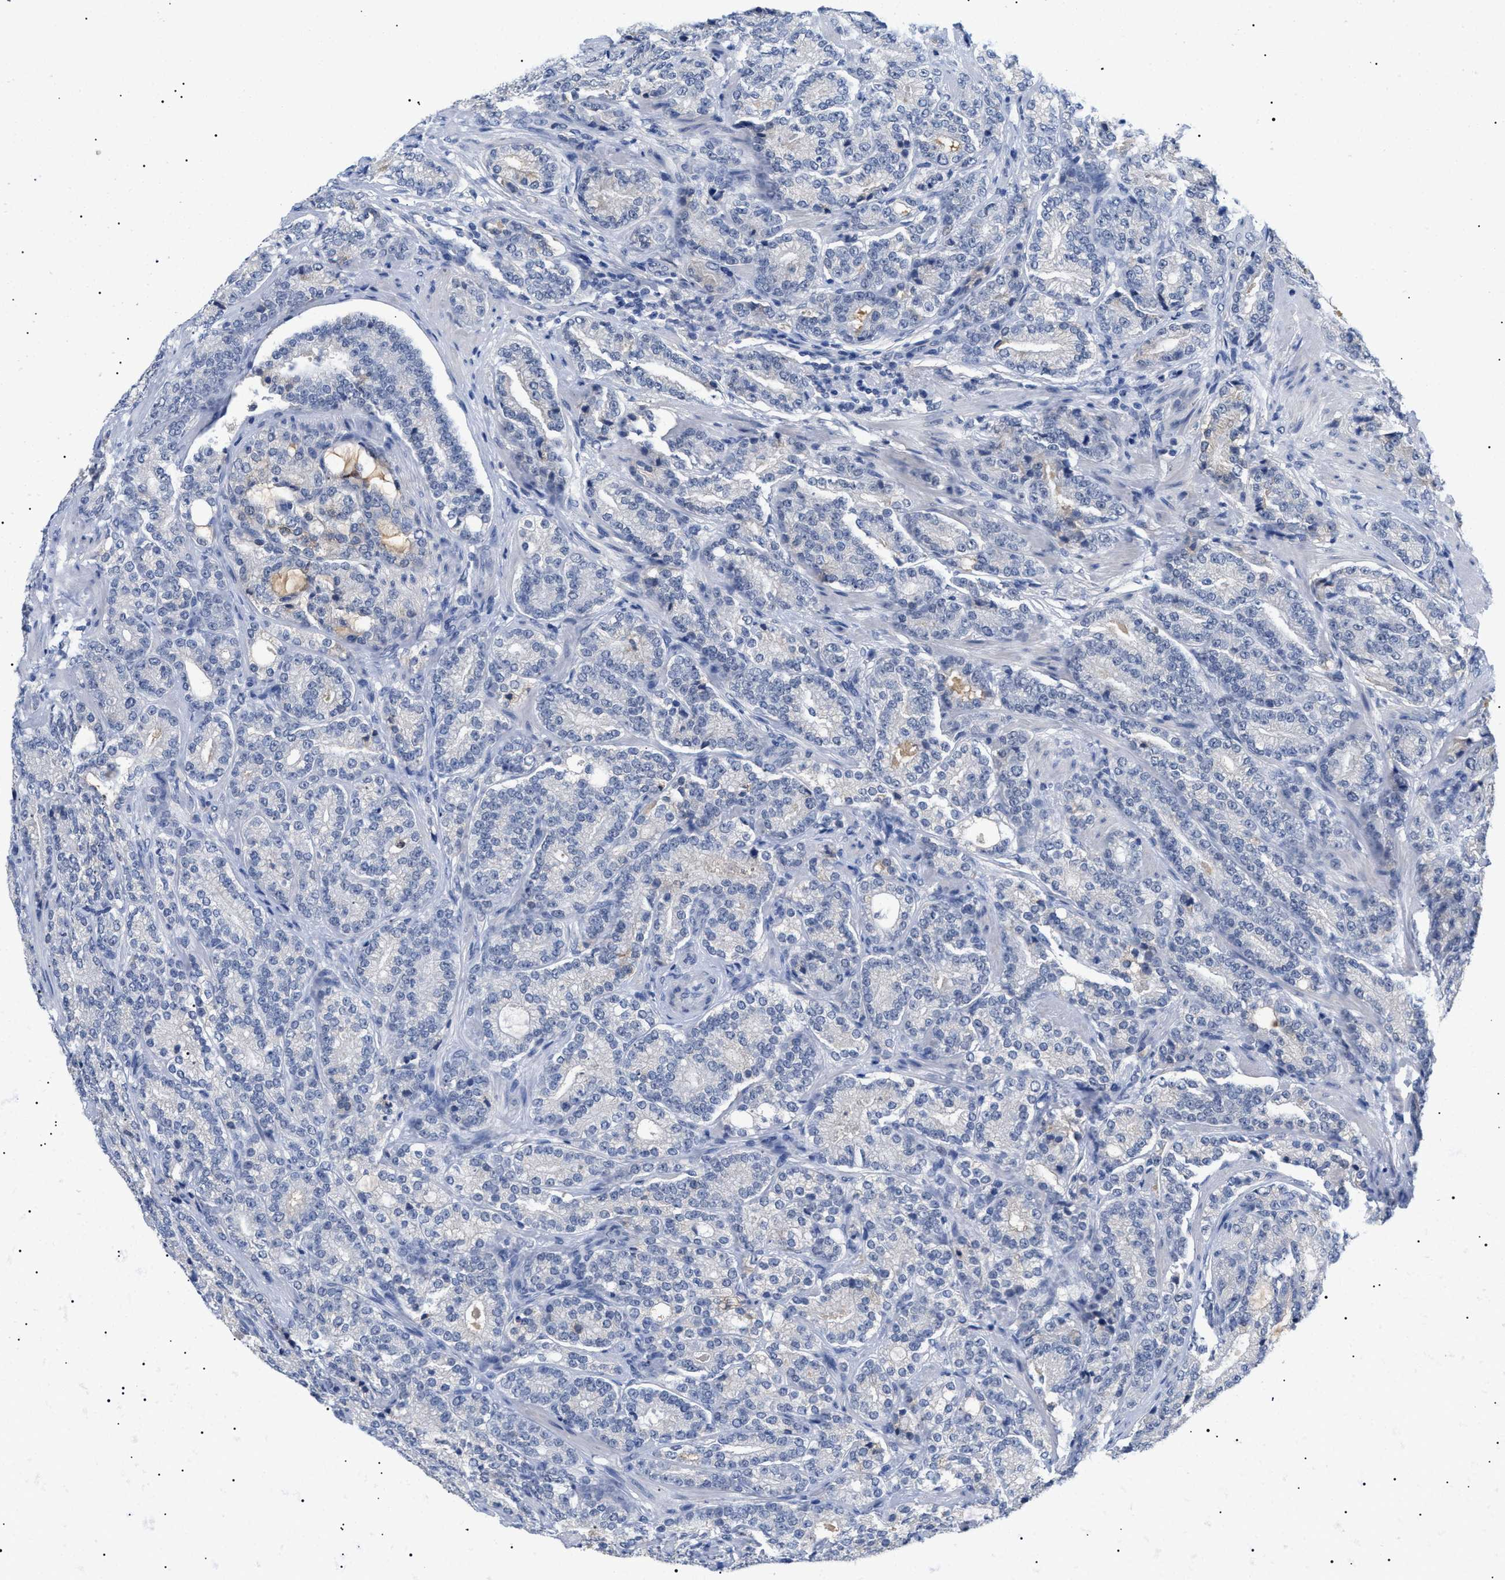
{"staining": {"intensity": "negative", "quantity": "none", "location": "none"}, "tissue": "prostate cancer", "cell_type": "Tumor cells", "image_type": "cancer", "snomed": [{"axis": "morphology", "description": "Adenocarcinoma, High grade"}, {"axis": "topography", "description": "Prostate"}], "caption": "The photomicrograph reveals no significant positivity in tumor cells of prostate adenocarcinoma (high-grade).", "gene": "PRRT2", "patient": {"sex": "male", "age": 61}}